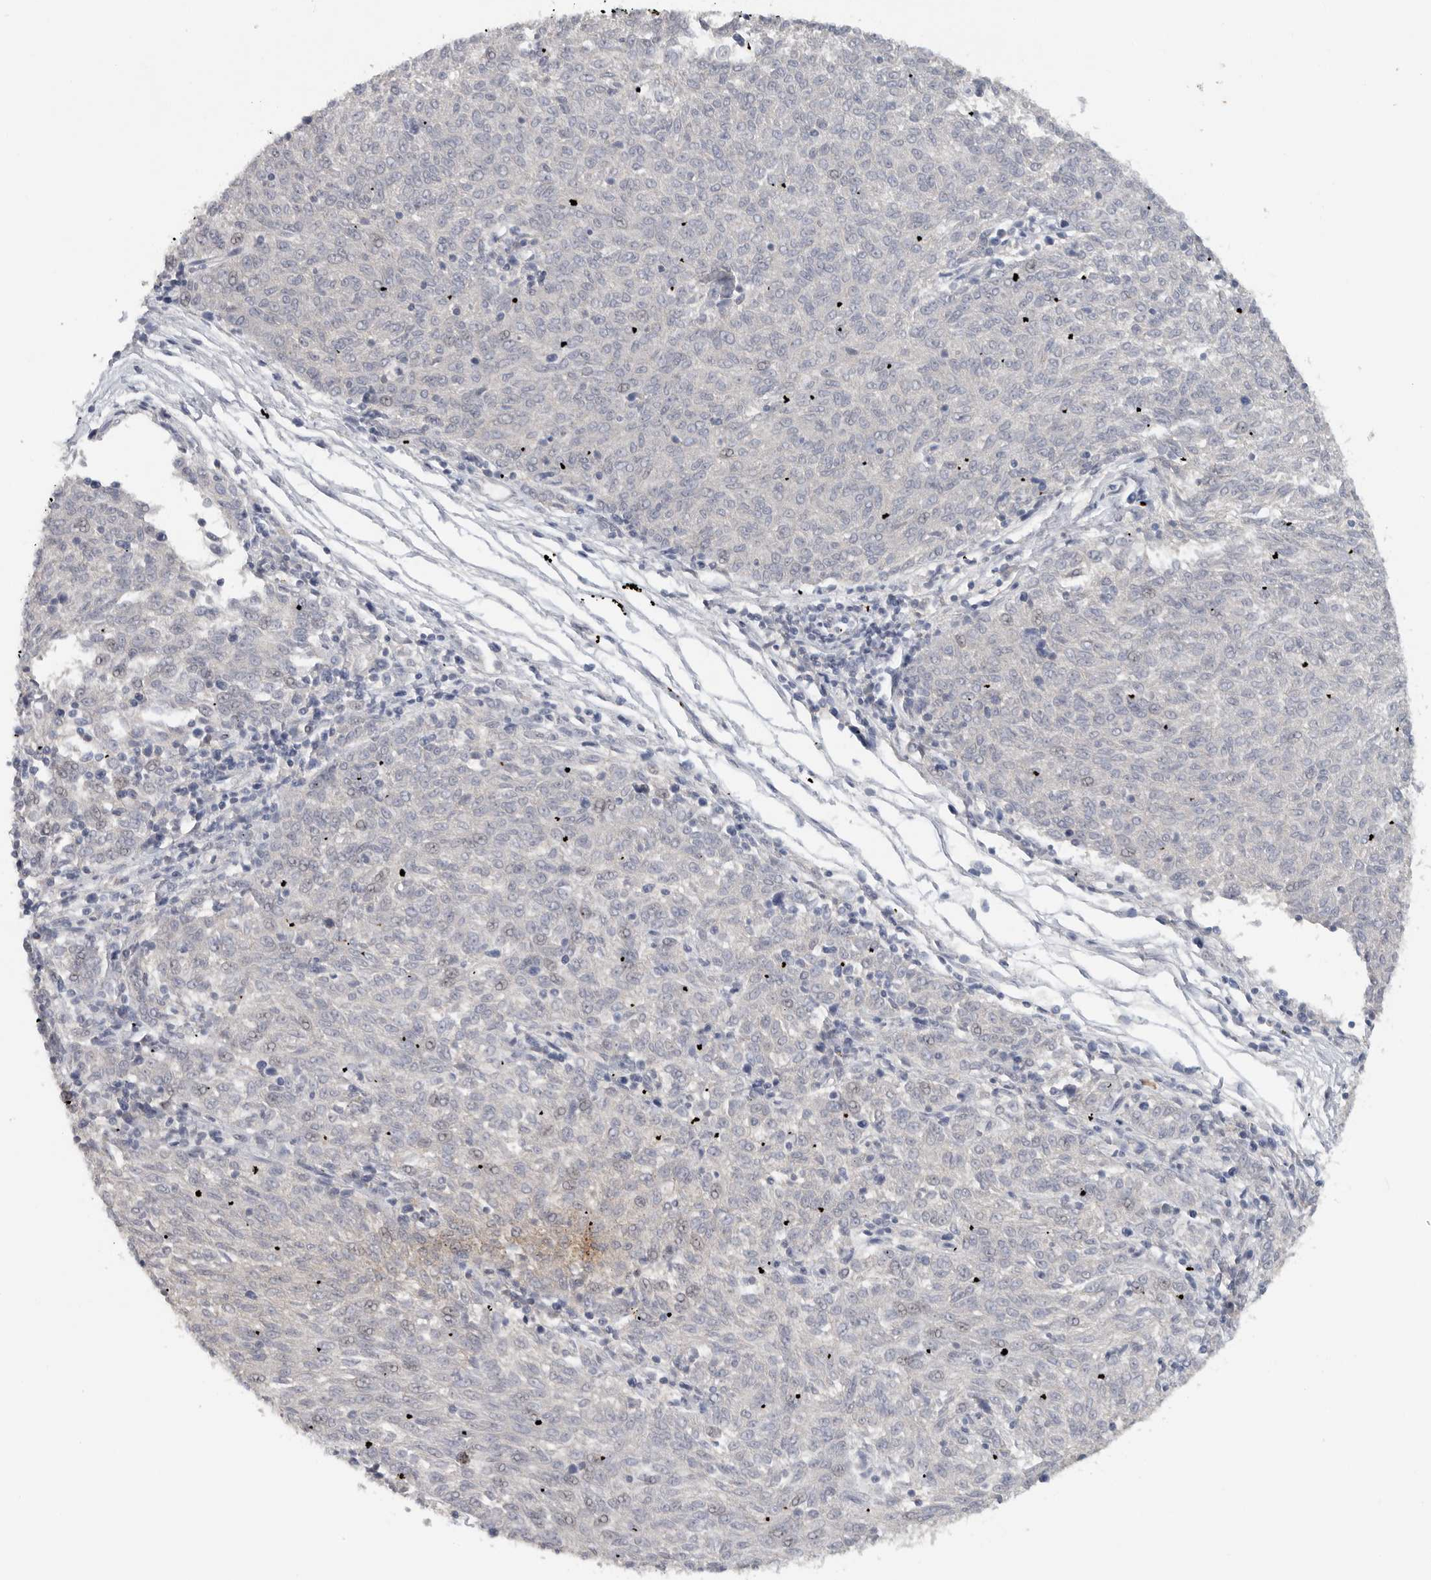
{"staining": {"intensity": "negative", "quantity": "none", "location": "none"}, "tissue": "melanoma", "cell_type": "Tumor cells", "image_type": "cancer", "snomed": [{"axis": "morphology", "description": "Malignant melanoma, NOS"}, {"axis": "topography", "description": "Skin"}], "caption": "Micrograph shows no protein expression in tumor cells of malignant melanoma tissue.", "gene": "REG4", "patient": {"sex": "female", "age": 72}}